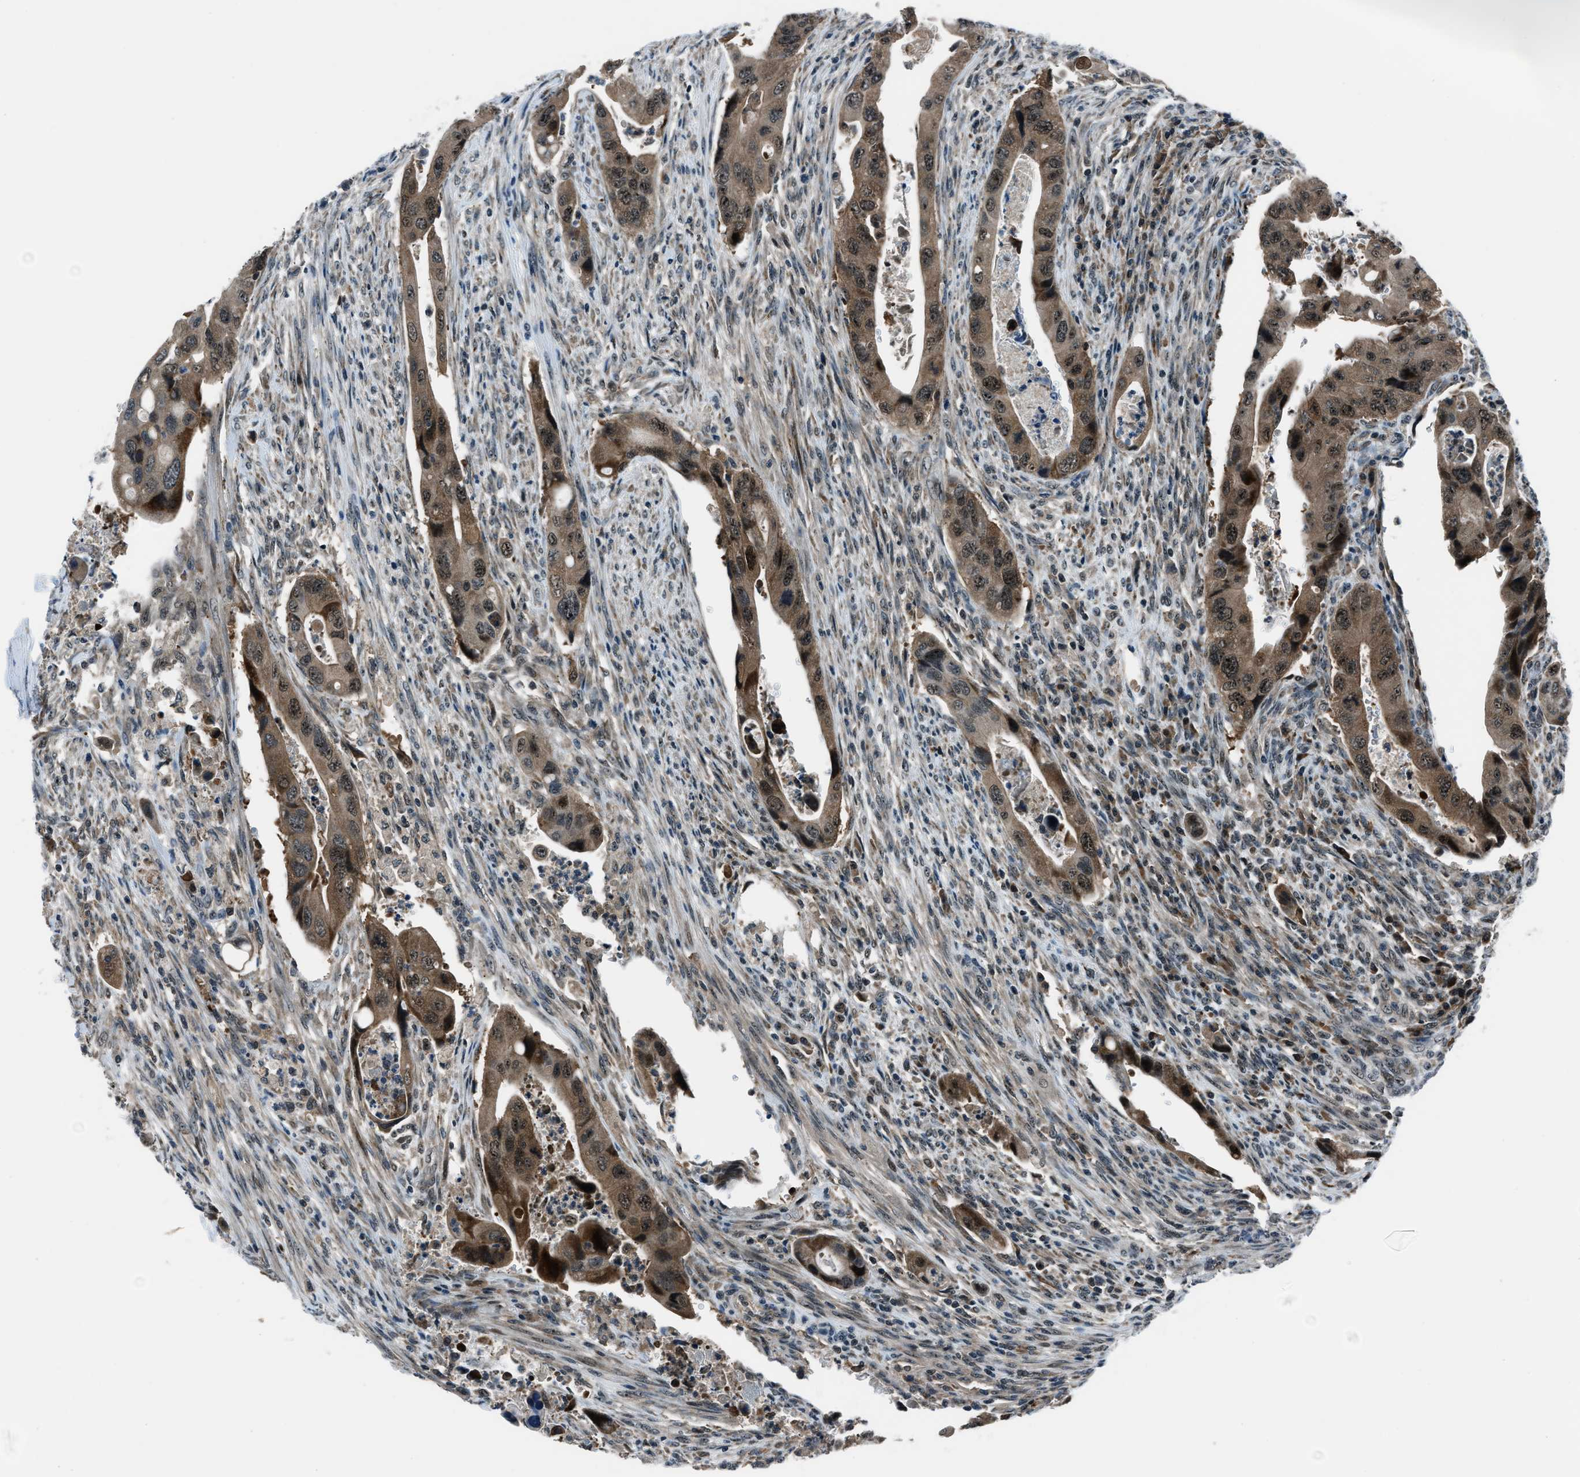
{"staining": {"intensity": "strong", "quantity": ">75%", "location": "cytoplasmic/membranous,nuclear"}, "tissue": "colorectal cancer", "cell_type": "Tumor cells", "image_type": "cancer", "snomed": [{"axis": "morphology", "description": "Adenocarcinoma, NOS"}, {"axis": "topography", "description": "Rectum"}], "caption": "Immunohistochemistry (IHC) (DAB (3,3'-diaminobenzidine)) staining of human adenocarcinoma (colorectal) reveals strong cytoplasmic/membranous and nuclear protein expression in about >75% of tumor cells. Nuclei are stained in blue.", "gene": "ACTL9", "patient": {"sex": "female", "age": 57}}